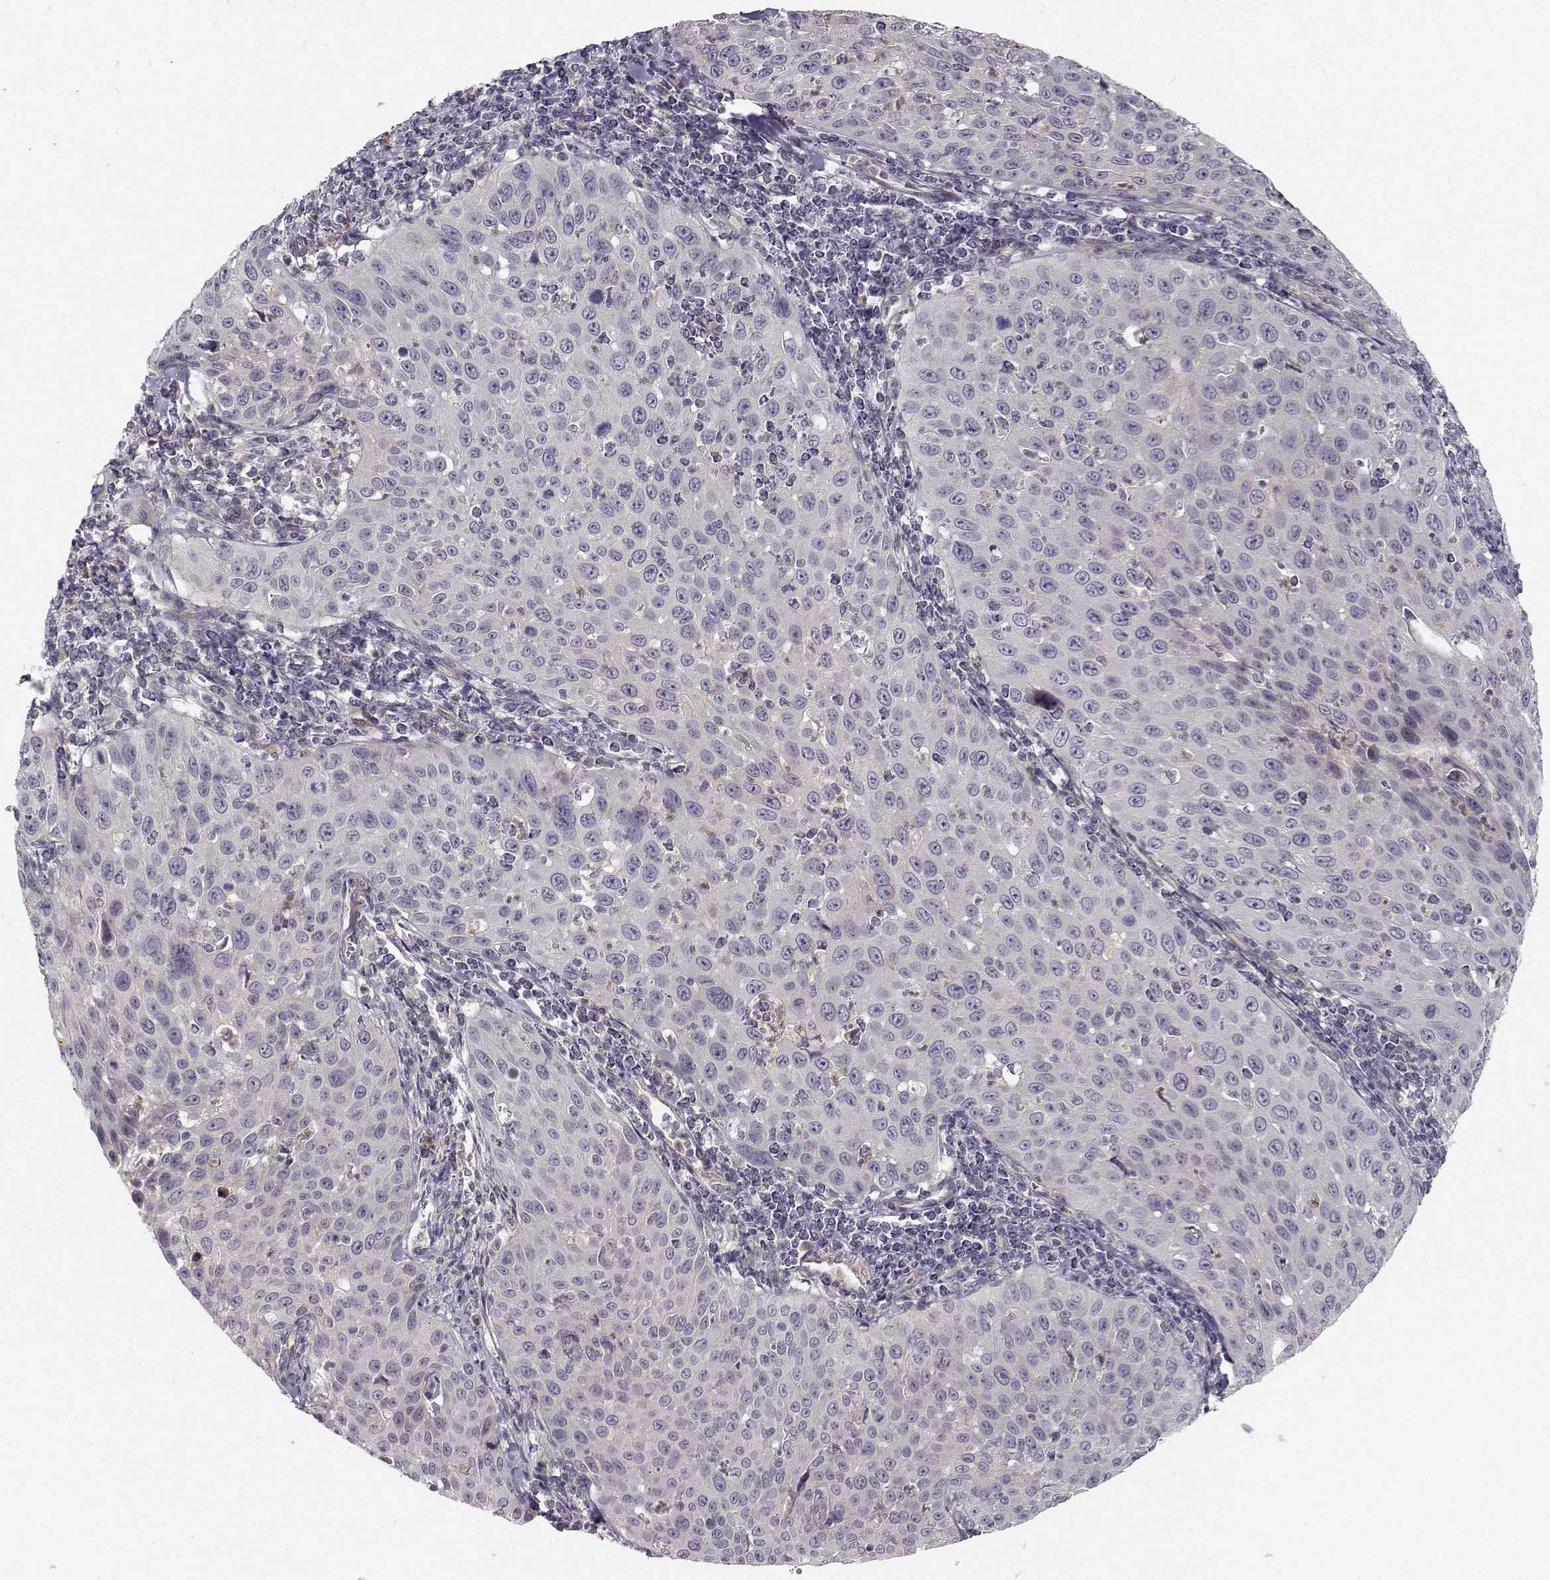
{"staining": {"intensity": "negative", "quantity": "none", "location": "none"}, "tissue": "cervical cancer", "cell_type": "Tumor cells", "image_type": "cancer", "snomed": [{"axis": "morphology", "description": "Squamous cell carcinoma, NOS"}, {"axis": "topography", "description": "Cervix"}], "caption": "Immunohistochemical staining of human cervical cancer (squamous cell carcinoma) exhibits no significant expression in tumor cells.", "gene": "OPRD1", "patient": {"sex": "female", "age": 26}}